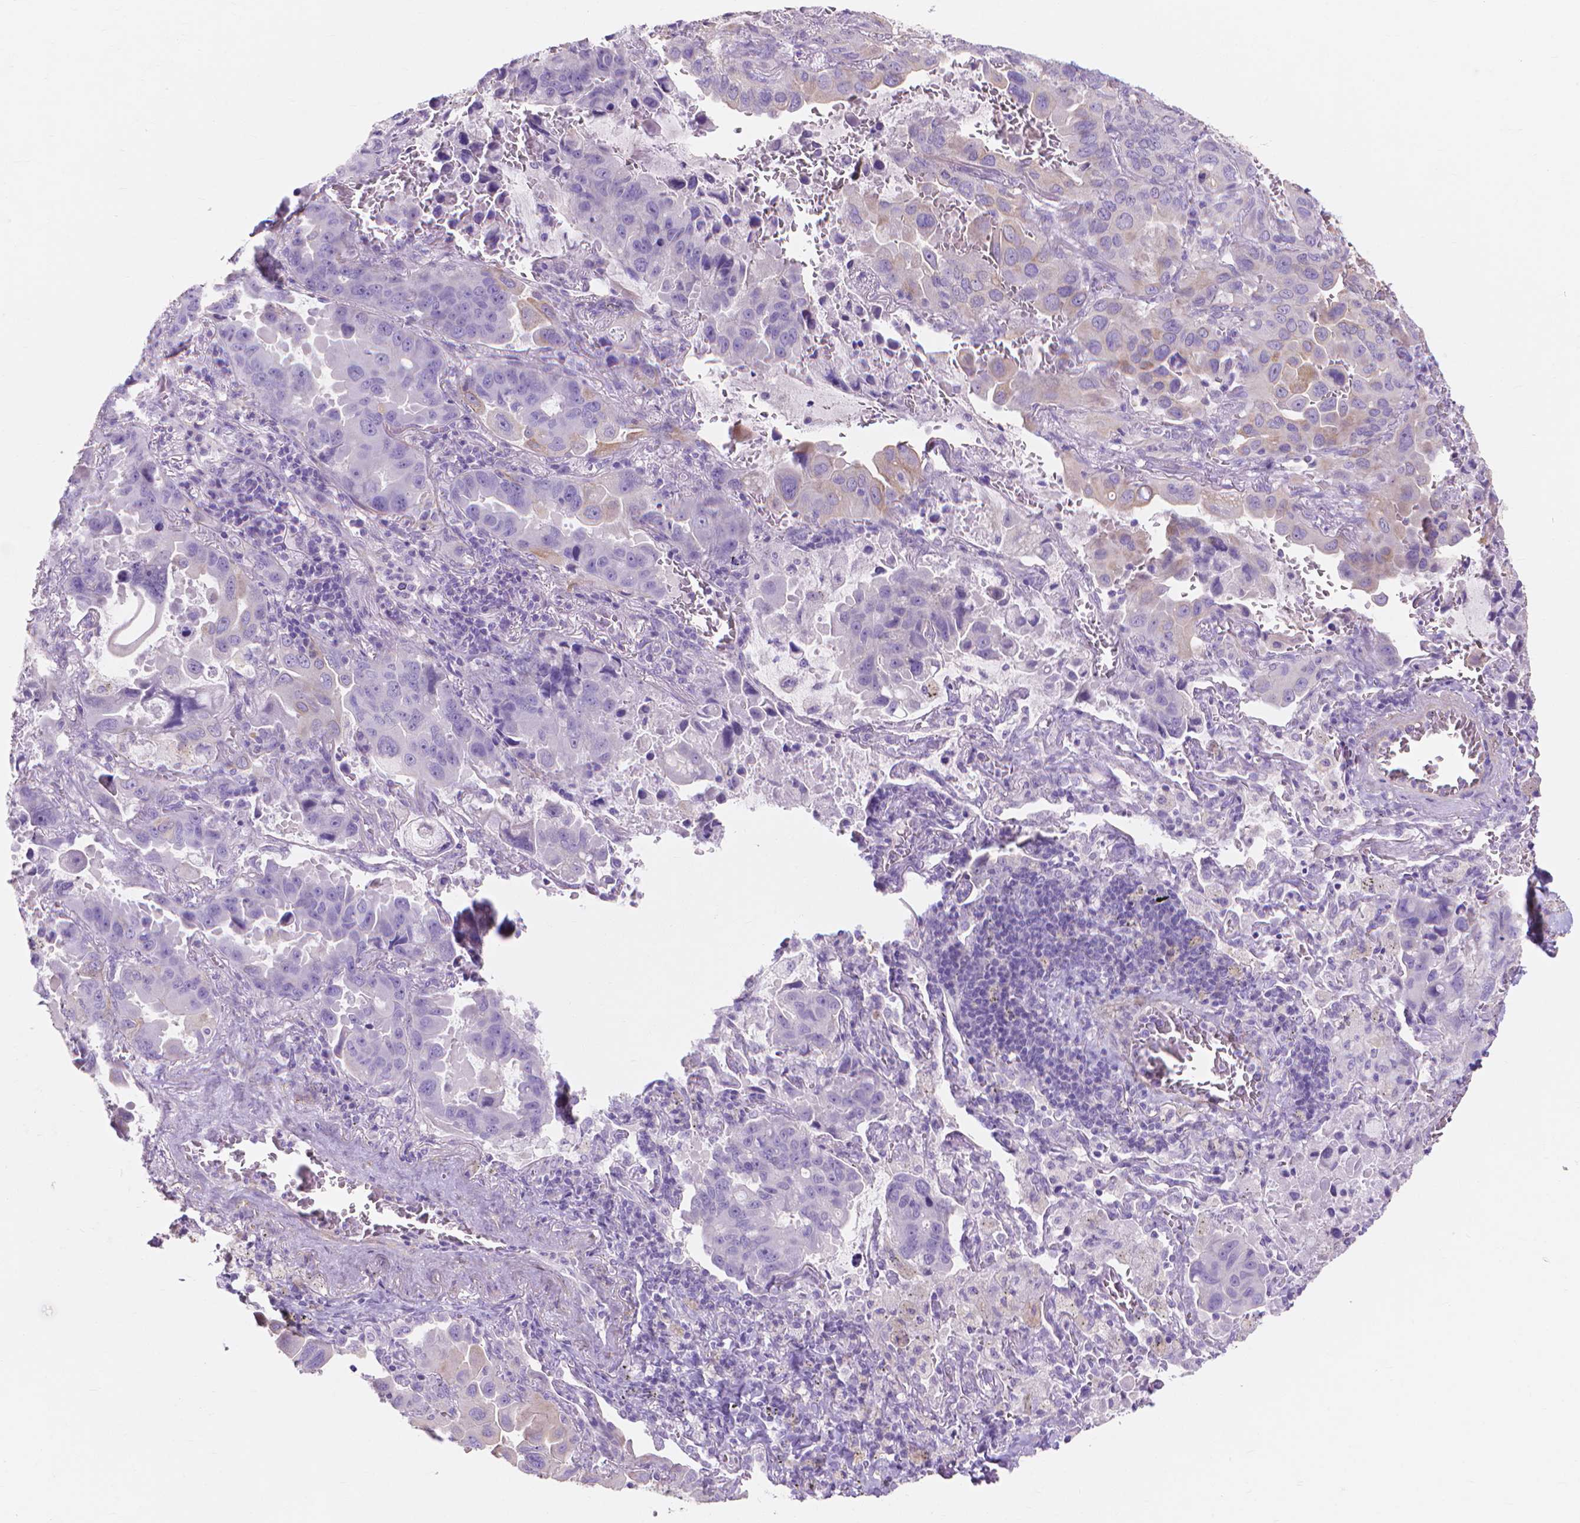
{"staining": {"intensity": "negative", "quantity": "none", "location": "none"}, "tissue": "lung cancer", "cell_type": "Tumor cells", "image_type": "cancer", "snomed": [{"axis": "morphology", "description": "Adenocarcinoma, NOS"}, {"axis": "topography", "description": "Lung"}], "caption": "DAB immunohistochemical staining of adenocarcinoma (lung) reveals no significant expression in tumor cells.", "gene": "MBLAC1", "patient": {"sex": "male", "age": 64}}